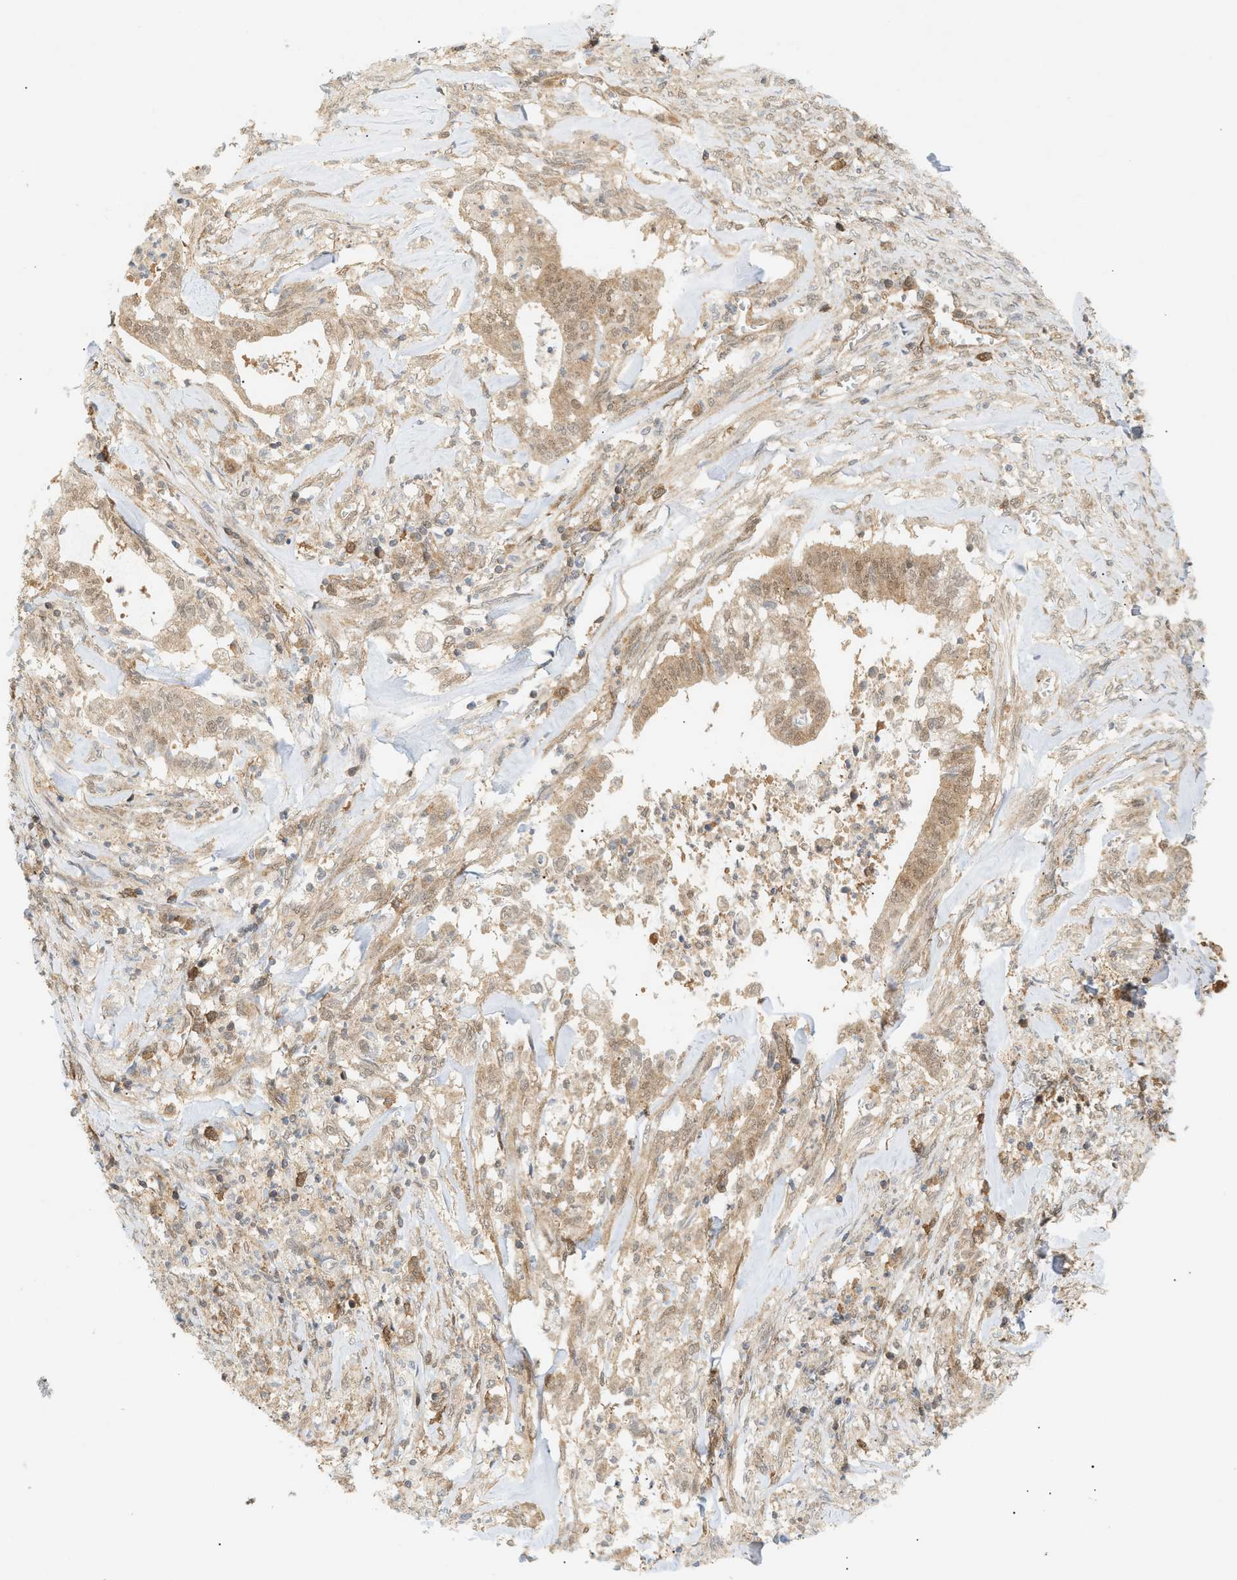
{"staining": {"intensity": "moderate", "quantity": ">75%", "location": "cytoplasmic/membranous"}, "tissue": "cervical cancer", "cell_type": "Tumor cells", "image_type": "cancer", "snomed": [{"axis": "morphology", "description": "Adenocarcinoma, NOS"}, {"axis": "topography", "description": "Cervix"}], "caption": "Cervical adenocarcinoma stained for a protein reveals moderate cytoplasmic/membranous positivity in tumor cells. (brown staining indicates protein expression, while blue staining denotes nuclei).", "gene": "SHC1", "patient": {"sex": "female", "age": 44}}